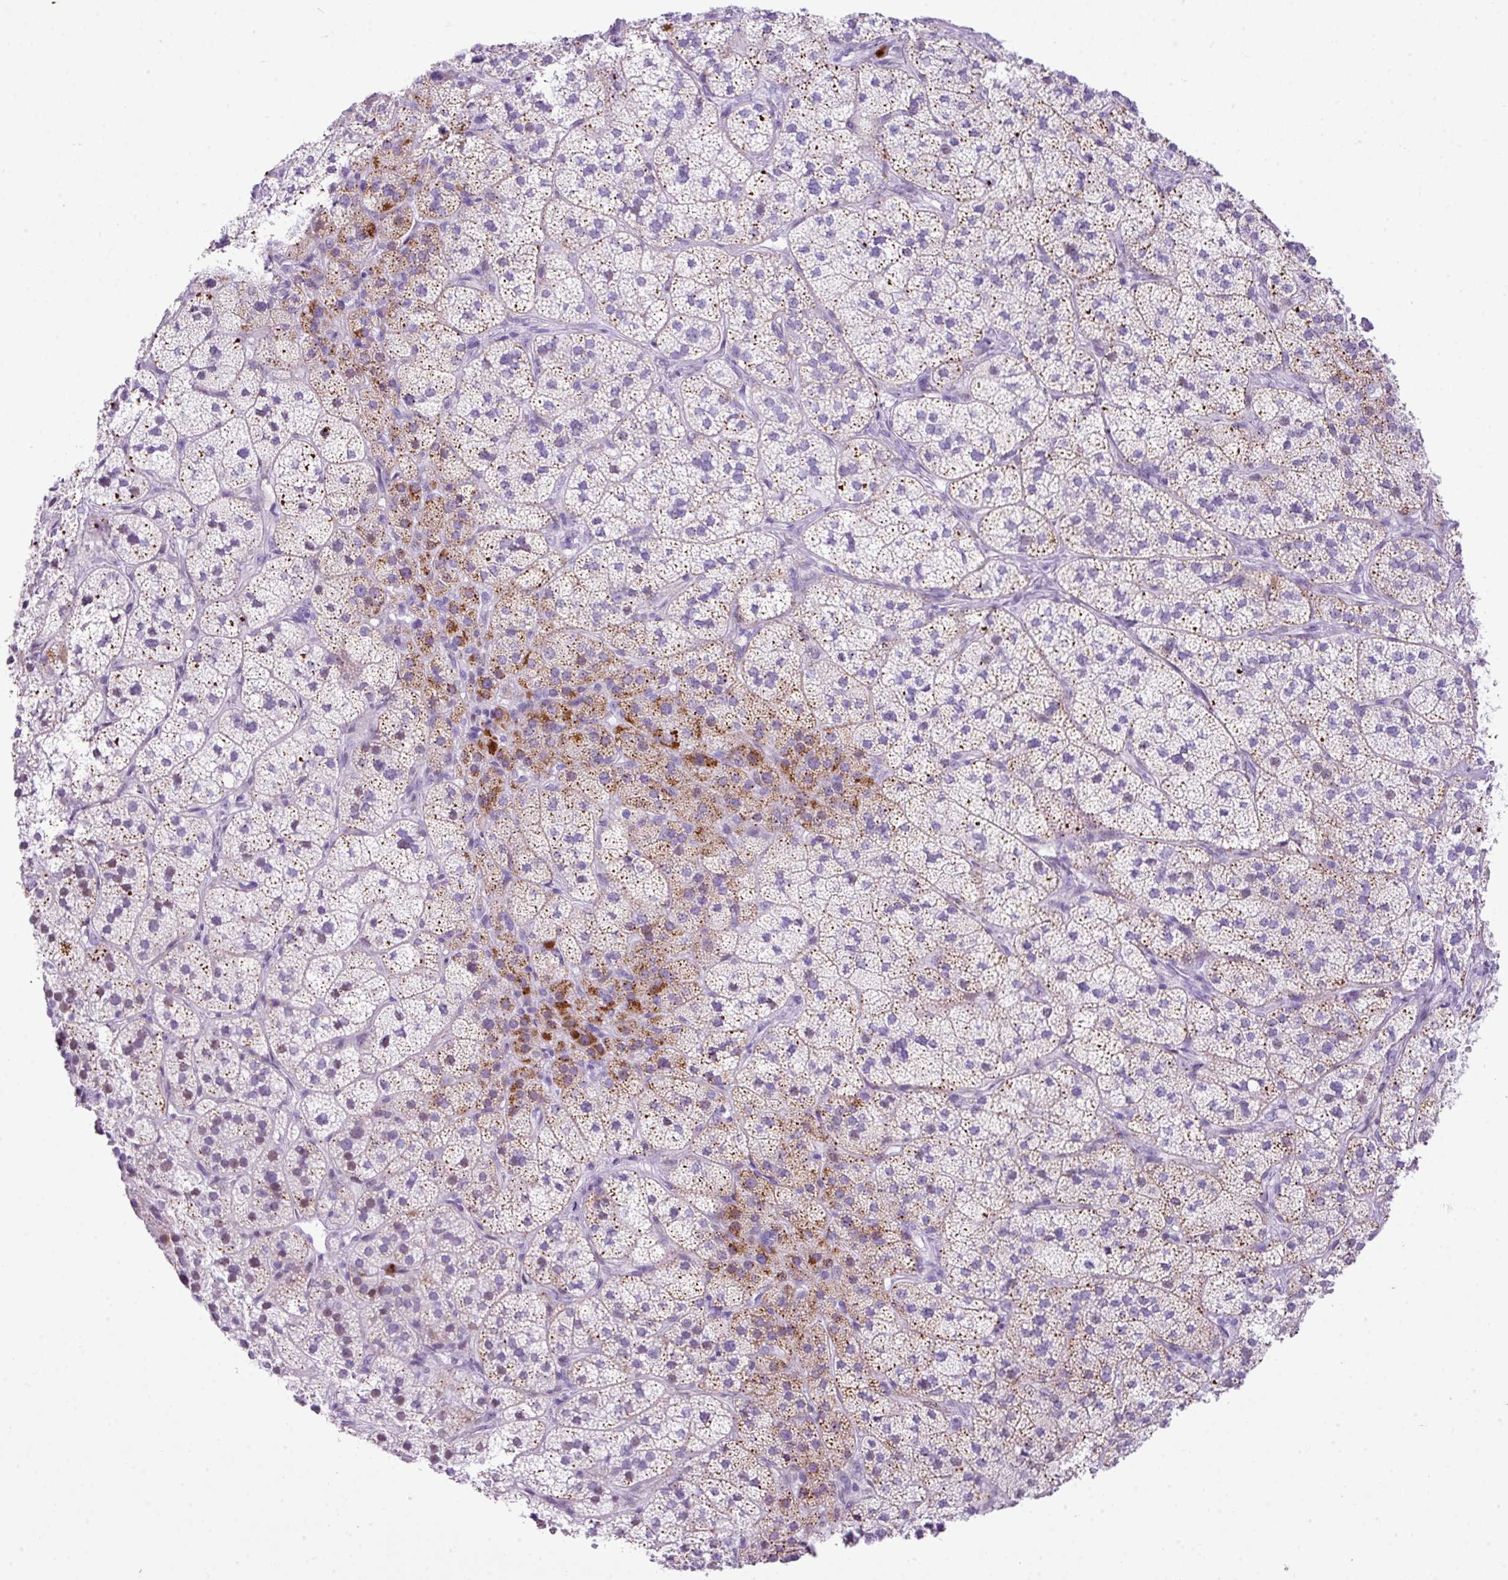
{"staining": {"intensity": "strong", "quantity": "25%-75%", "location": "cytoplasmic/membranous"}, "tissue": "adrenal gland", "cell_type": "Glandular cells", "image_type": "normal", "snomed": [{"axis": "morphology", "description": "Normal tissue, NOS"}, {"axis": "topography", "description": "Adrenal gland"}], "caption": "Approximately 25%-75% of glandular cells in benign human adrenal gland show strong cytoplasmic/membranous protein expression as visualized by brown immunohistochemical staining.", "gene": "RCAN2", "patient": {"sex": "female", "age": 58}}